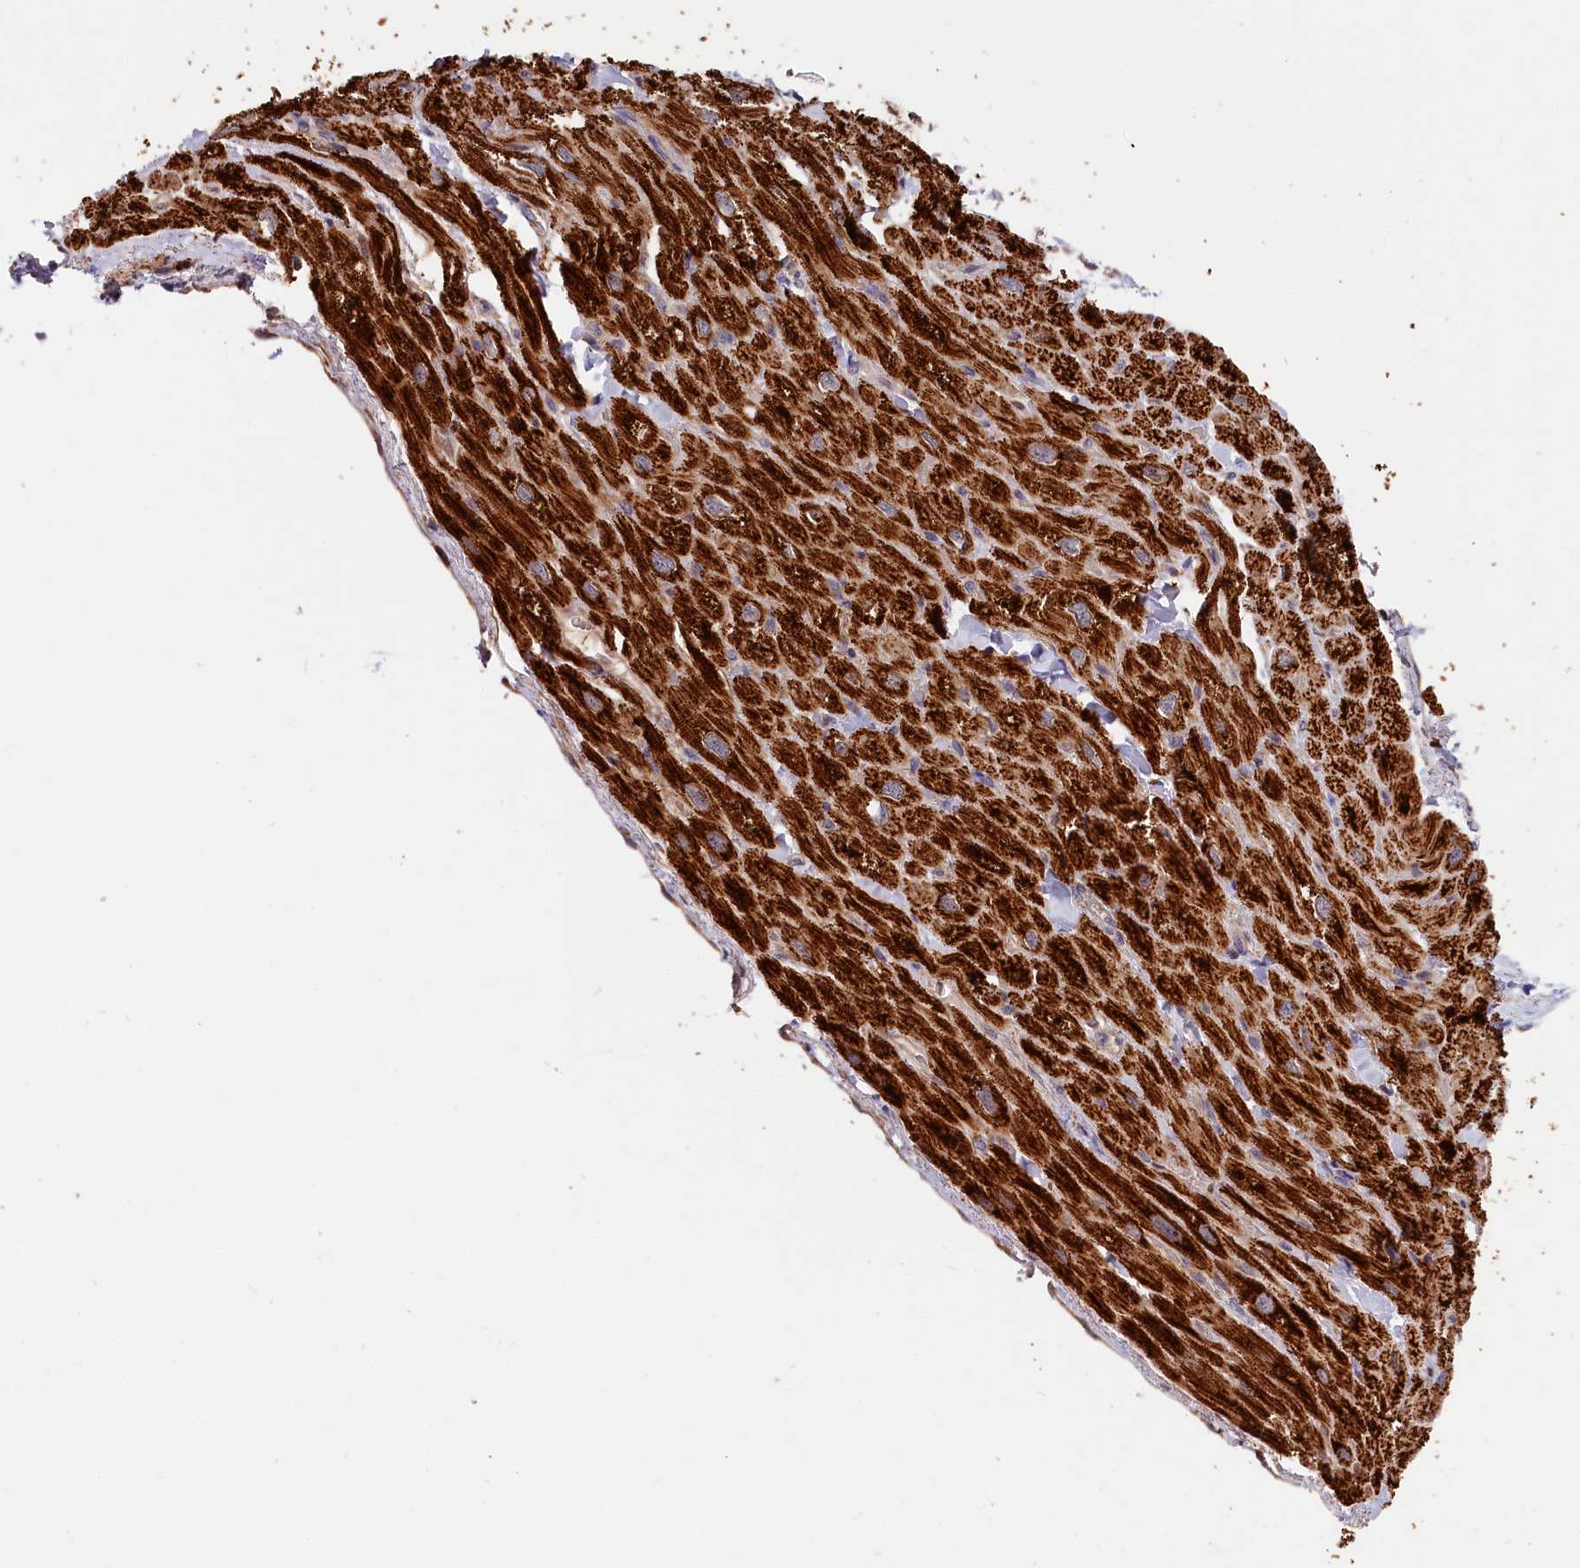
{"staining": {"intensity": "strong", "quantity": ">75%", "location": "cytoplasmic/membranous"}, "tissue": "heart muscle", "cell_type": "Cardiomyocytes", "image_type": "normal", "snomed": [{"axis": "morphology", "description": "Normal tissue, NOS"}, {"axis": "topography", "description": "Heart"}], "caption": "IHC (DAB (3,3'-diaminobenzidine)) staining of benign heart muscle displays strong cytoplasmic/membranous protein staining in about >75% of cardiomyocytes.", "gene": "CEP44", "patient": {"sex": "male", "age": 65}}